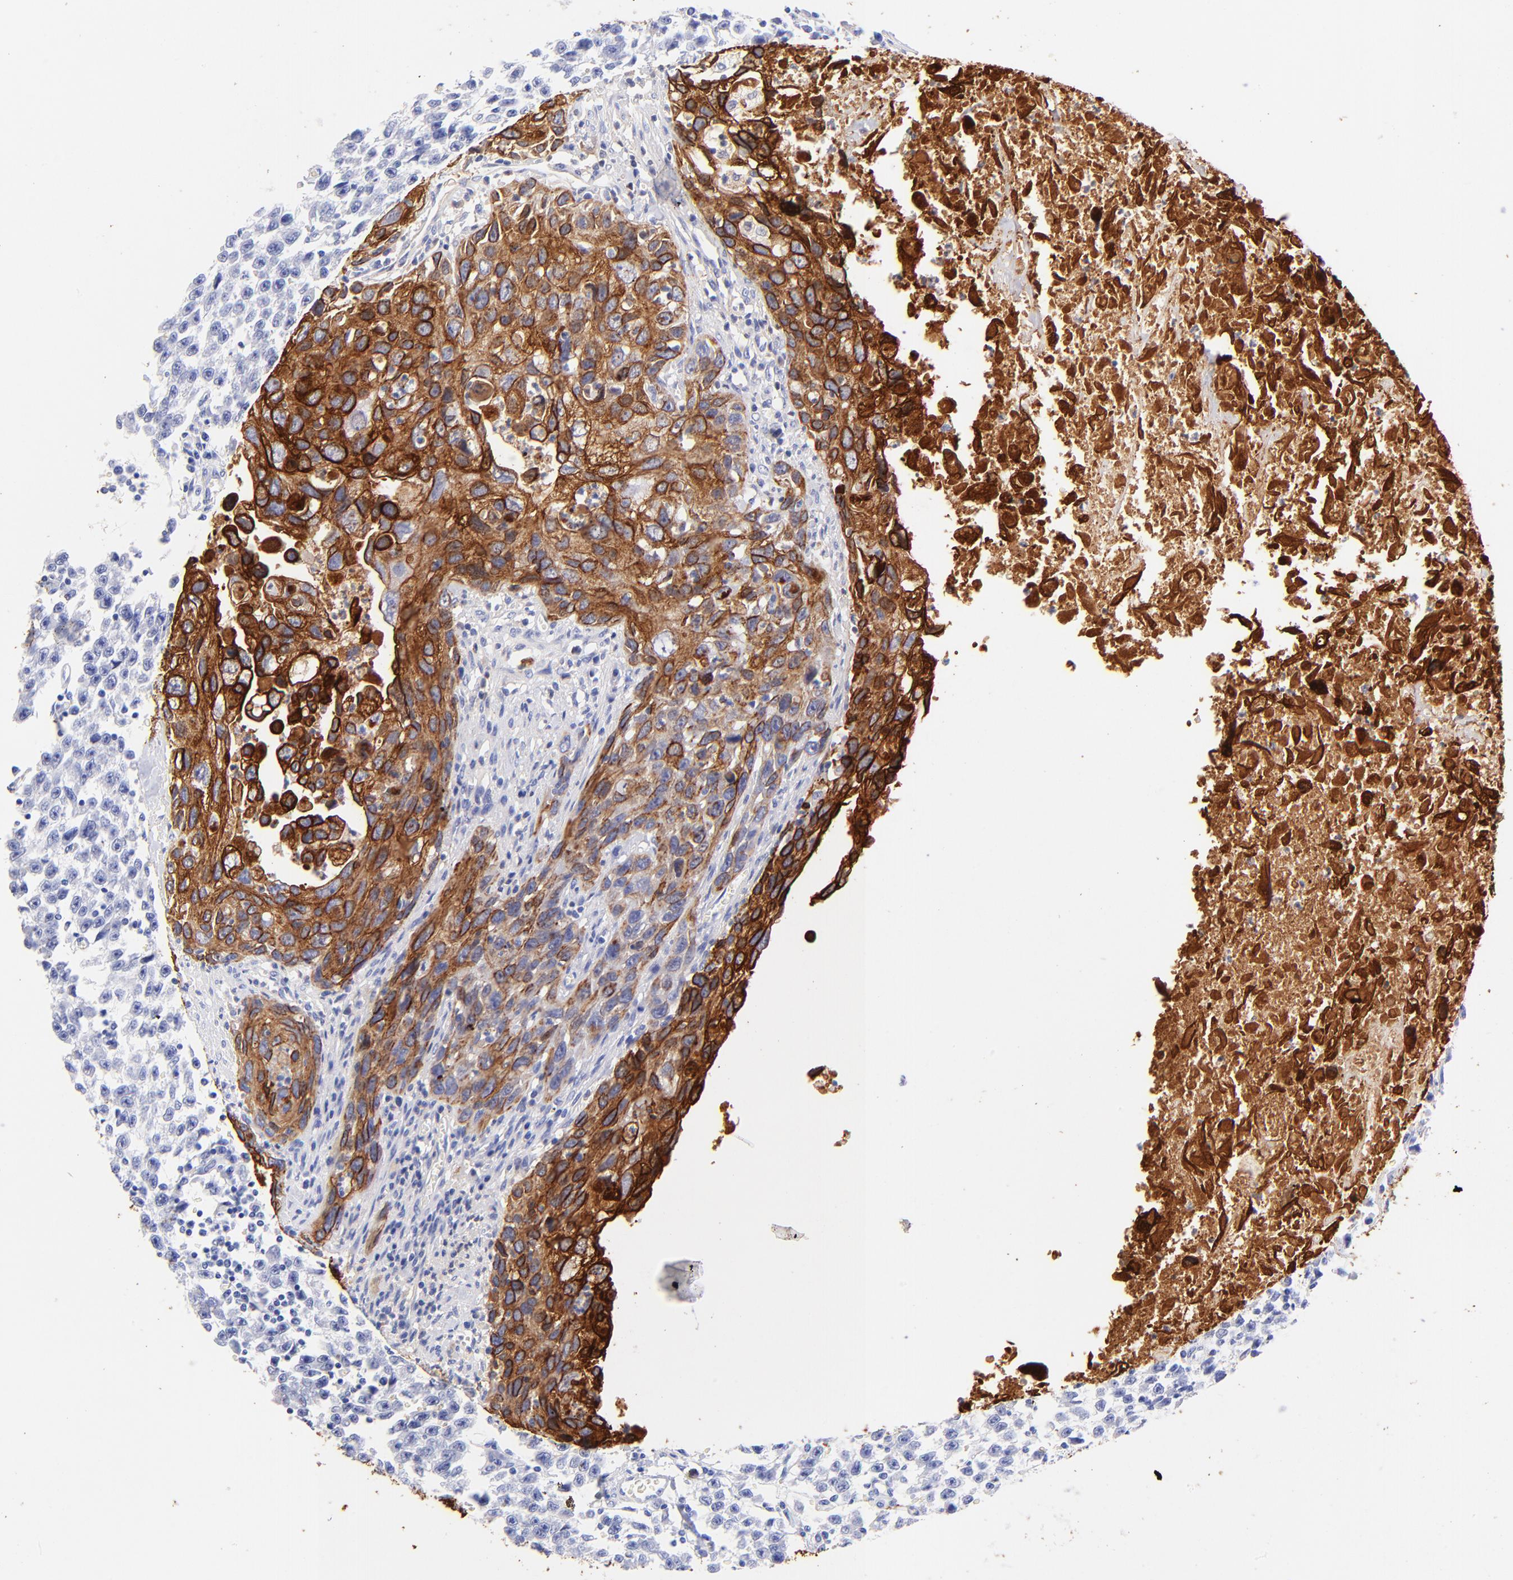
{"staining": {"intensity": "strong", "quantity": ">75%", "location": "cytoplasmic/membranous"}, "tissue": "urothelial cancer", "cell_type": "Tumor cells", "image_type": "cancer", "snomed": [{"axis": "morphology", "description": "Urothelial carcinoma, High grade"}, {"axis": "topography", "description": "Urinary bladder"}], "caption": "Tumor cells demonstrate high levels of strong cytoplasmic/membranous staining in approximately >75% of cells in human high-grade urothelial carcinoma.", "gene": "KRT19", "patient": {"sex": "male", "age": 71}}